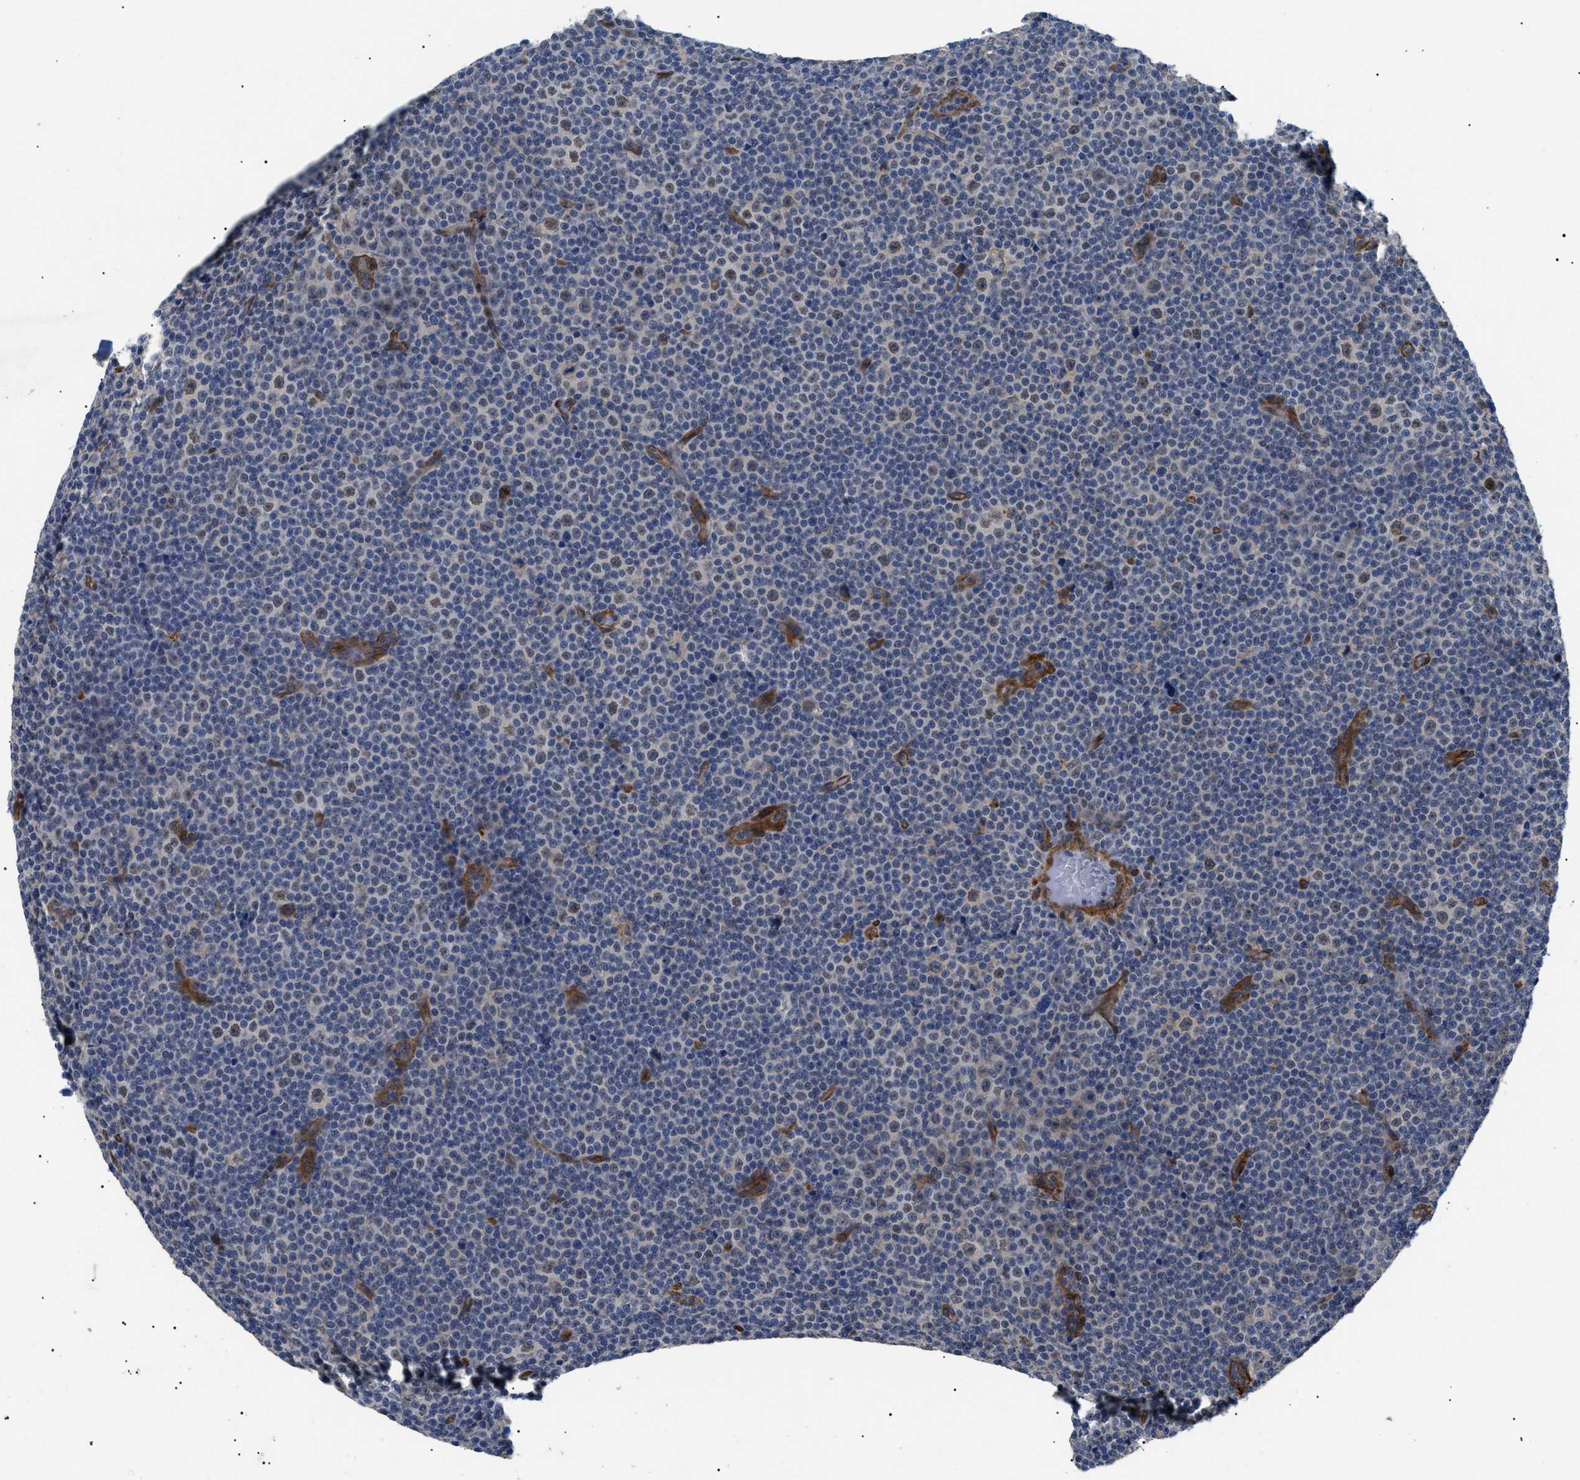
{"staining": {"intensity": "negative", "quantity": "none", "location": "none"}, "tissue": "lymphoma", "cell_type": "Tumor cells", "image_type": "cancer", "snomed": [{"axis": "morphology", "description": "Malignant lymphoma, non-Hodgkin's type, Low grade"}, {"axis": "topography", "description": "Lymph node"}], "caption": "Image shows no protein staining in tumor cells of lymphoma tissue.", "gene": "CRCP", "patient": {"sex": "female", "age": 67}}